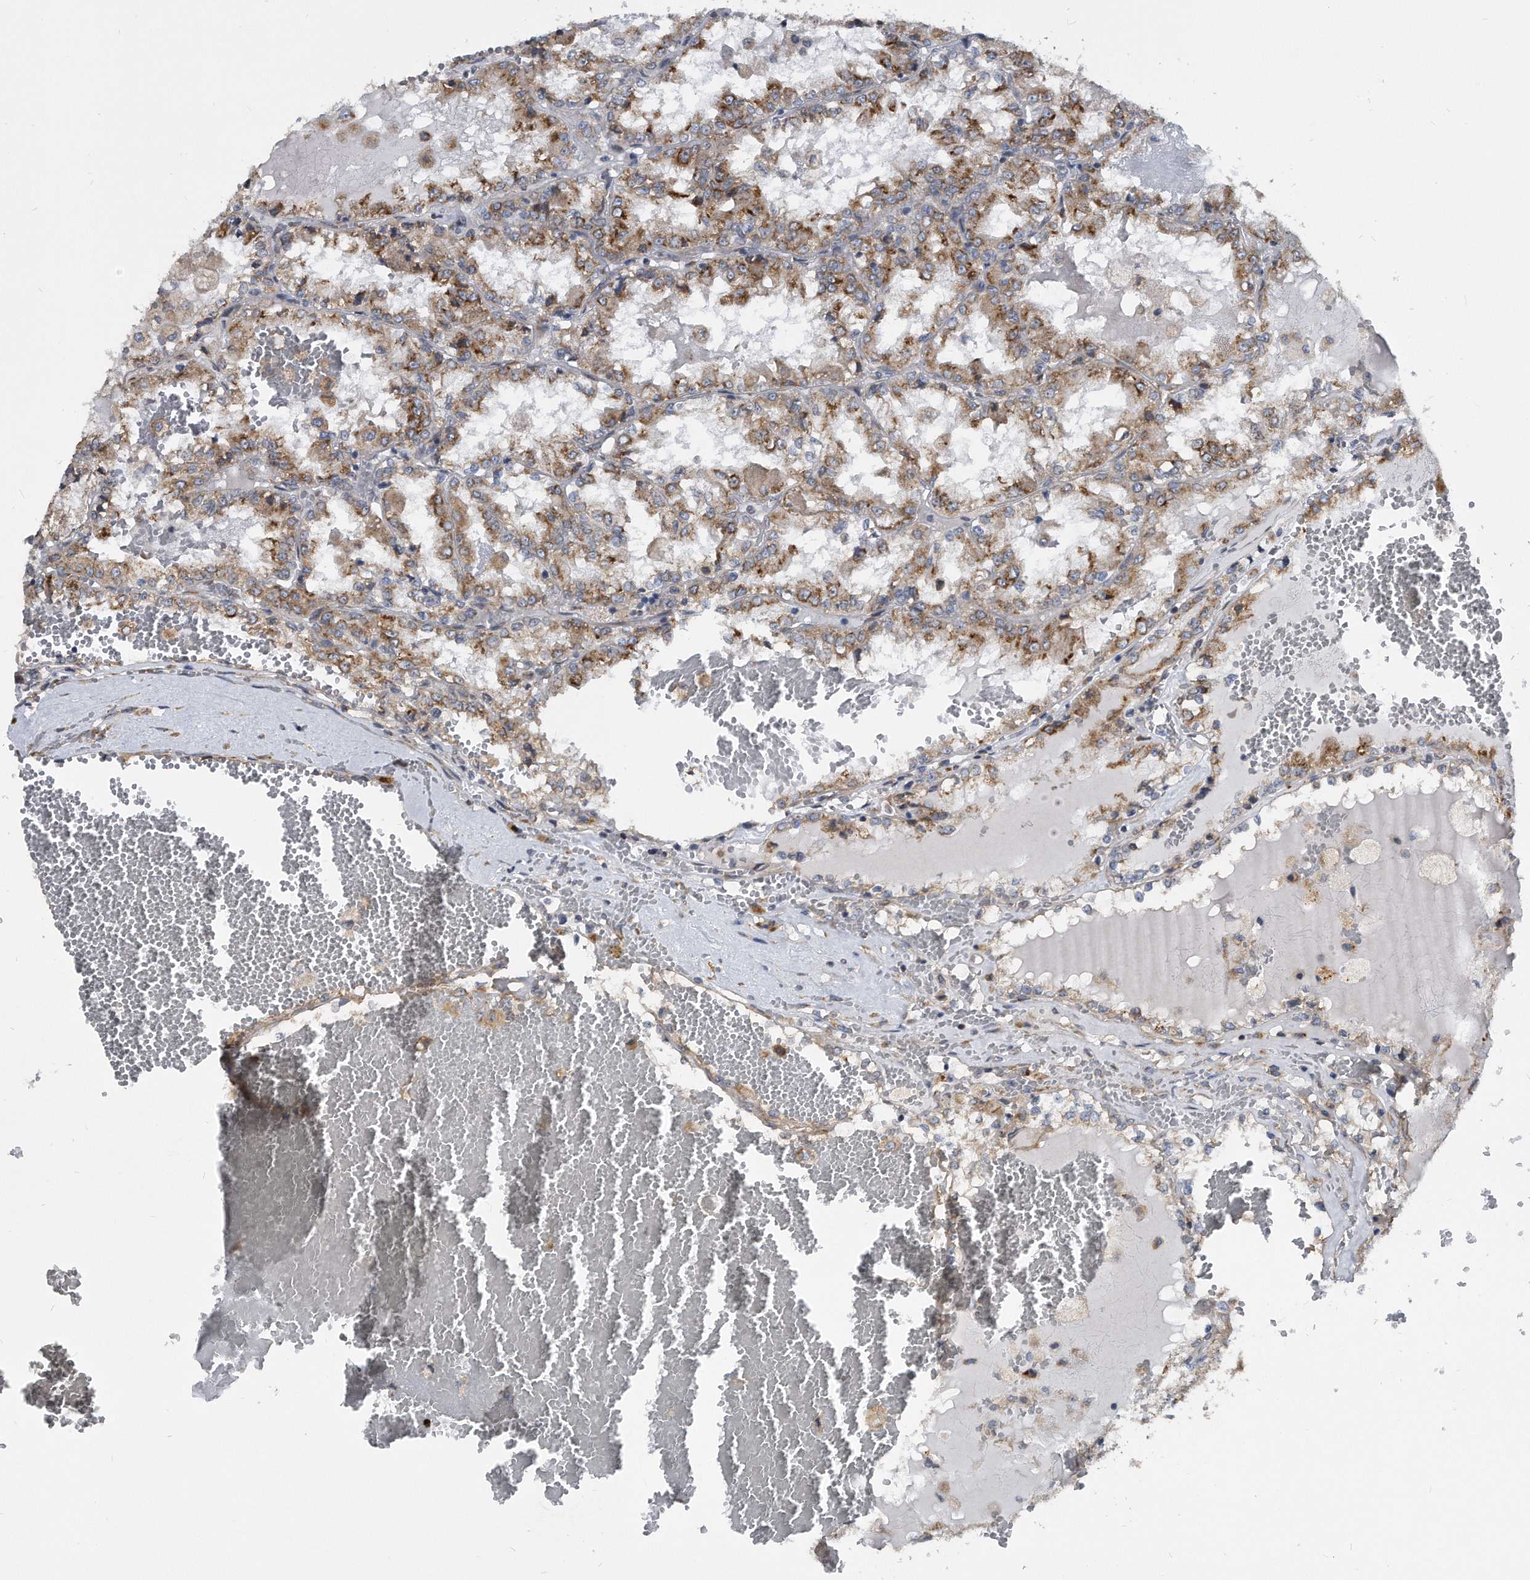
{"staining": {"intensity": "moderate", "quantity": ">75%", "location": "cytoplasmic/membranous"}, "tissue": "renal cancer", "cell_type": "Tumor cells", "image_type": "cancer", "snomed": [{"axis": "morphology", "description": "Adenocarcinoma, NOS"}, {"axis": "topography", "description": "Kidney"}], "caption": "The immunohistochemical stain highlights moderate cytoplasmic/membranous positivity in tumor cells of renal adenocarcinoma tissue. The staining was performed using DAB (3,3'-diaminobenzidine), with brown indicating positive protein expression. Nuclei are stained blue with hematoxylin.", "gene": "CCDC47", "patient": {"sex": "female", "age": 56}}